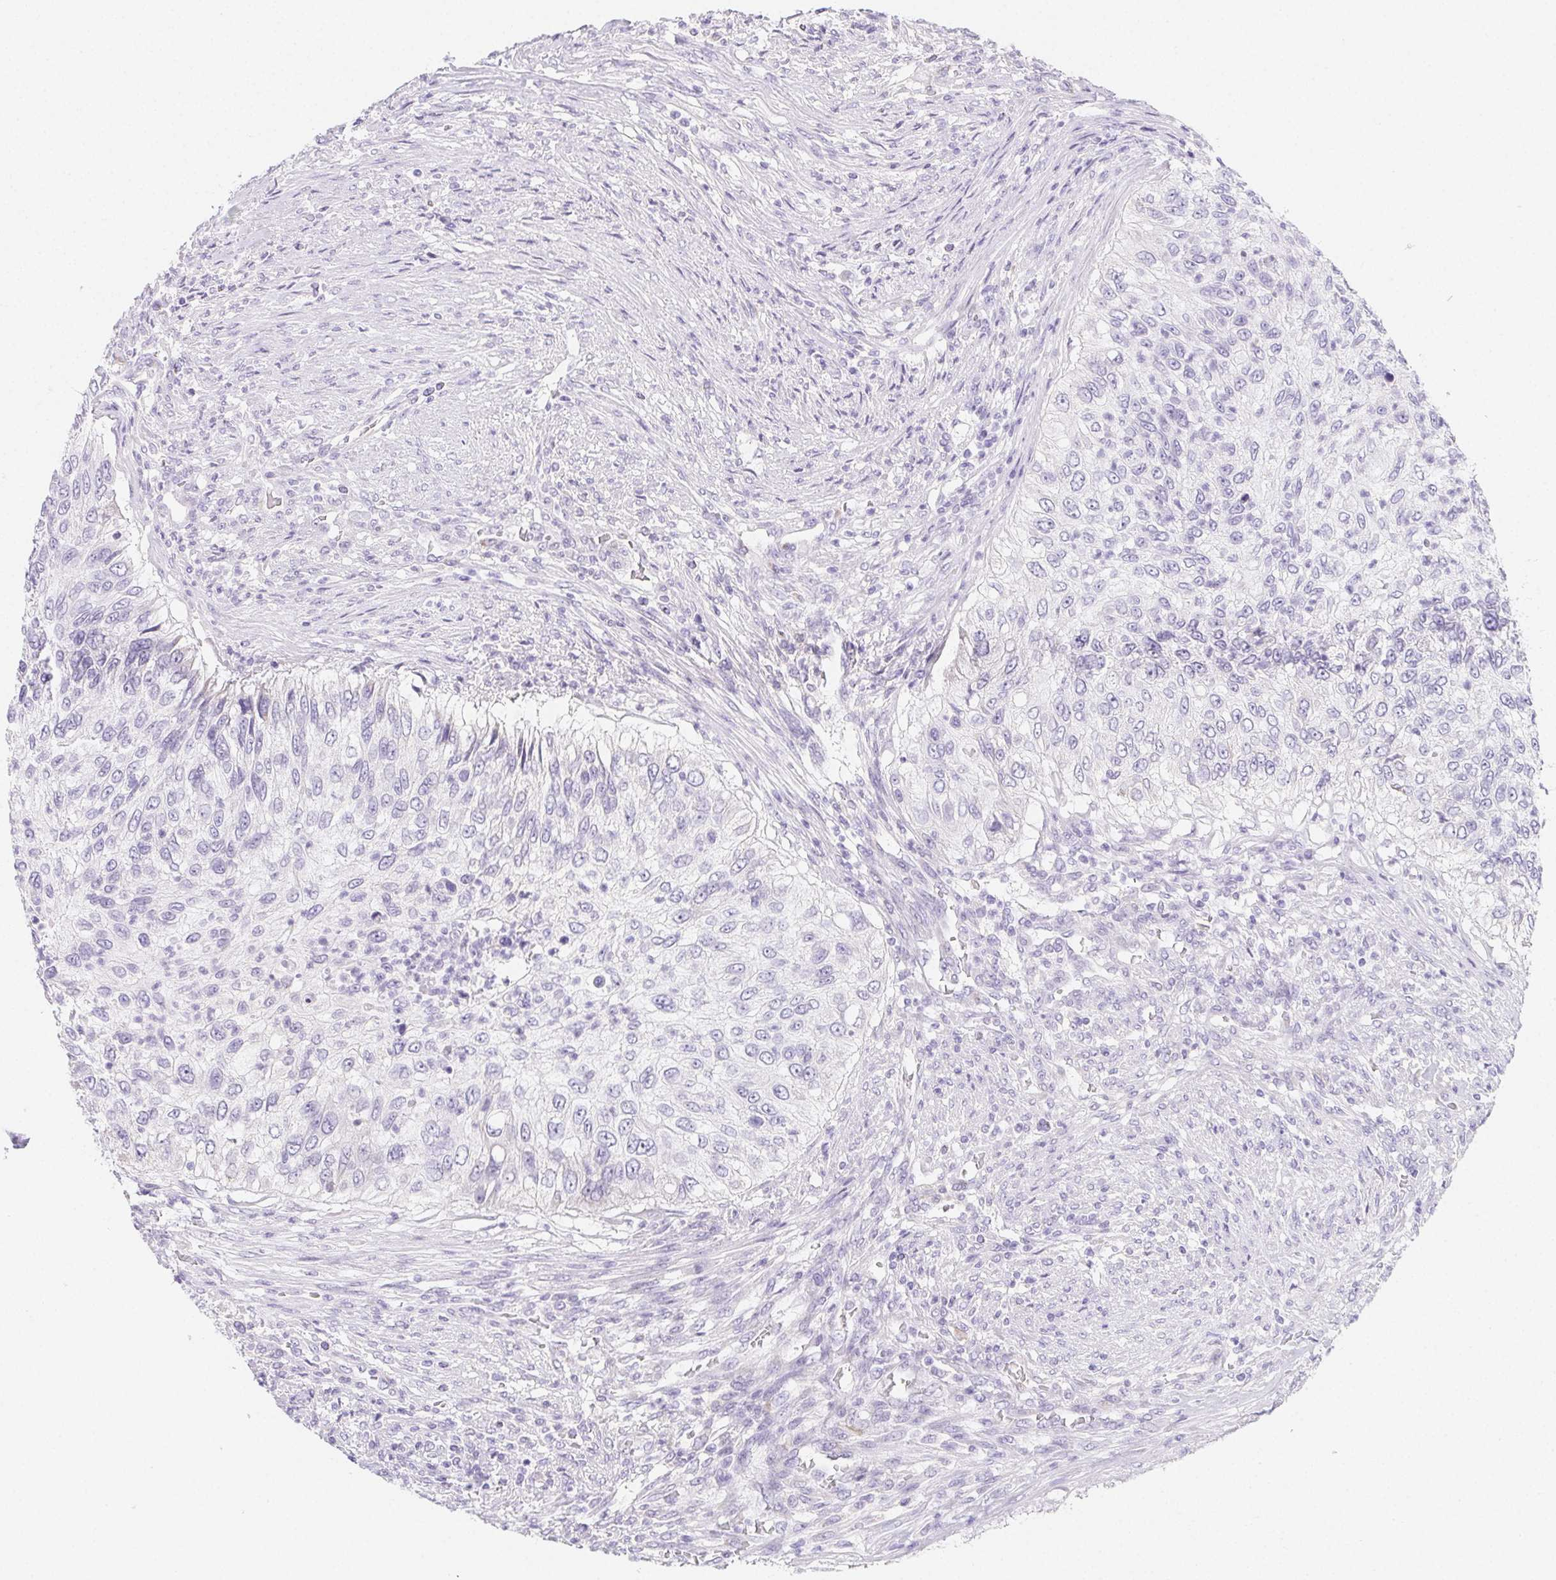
{"staining": {"intensity": "negative", "quantity": "none", "location": "none"}, "tissue": "urothelial cancer", "cell_type": "Tumor cells", "image_type": "cancer", "snomed": [{"axis": "morphology", "description": "Urothelial carcinoma, High grade"}, {"axis": "topography", "description": "Urinary bladder"}], "caption": "High power microscopy histopathology image of an IHC histopathology image of urothelial carcinoma (high-grade), revealing no significant expression in tumor cells.", "gene": "HRC", "patient": {"sex": "female", "age": 60}}